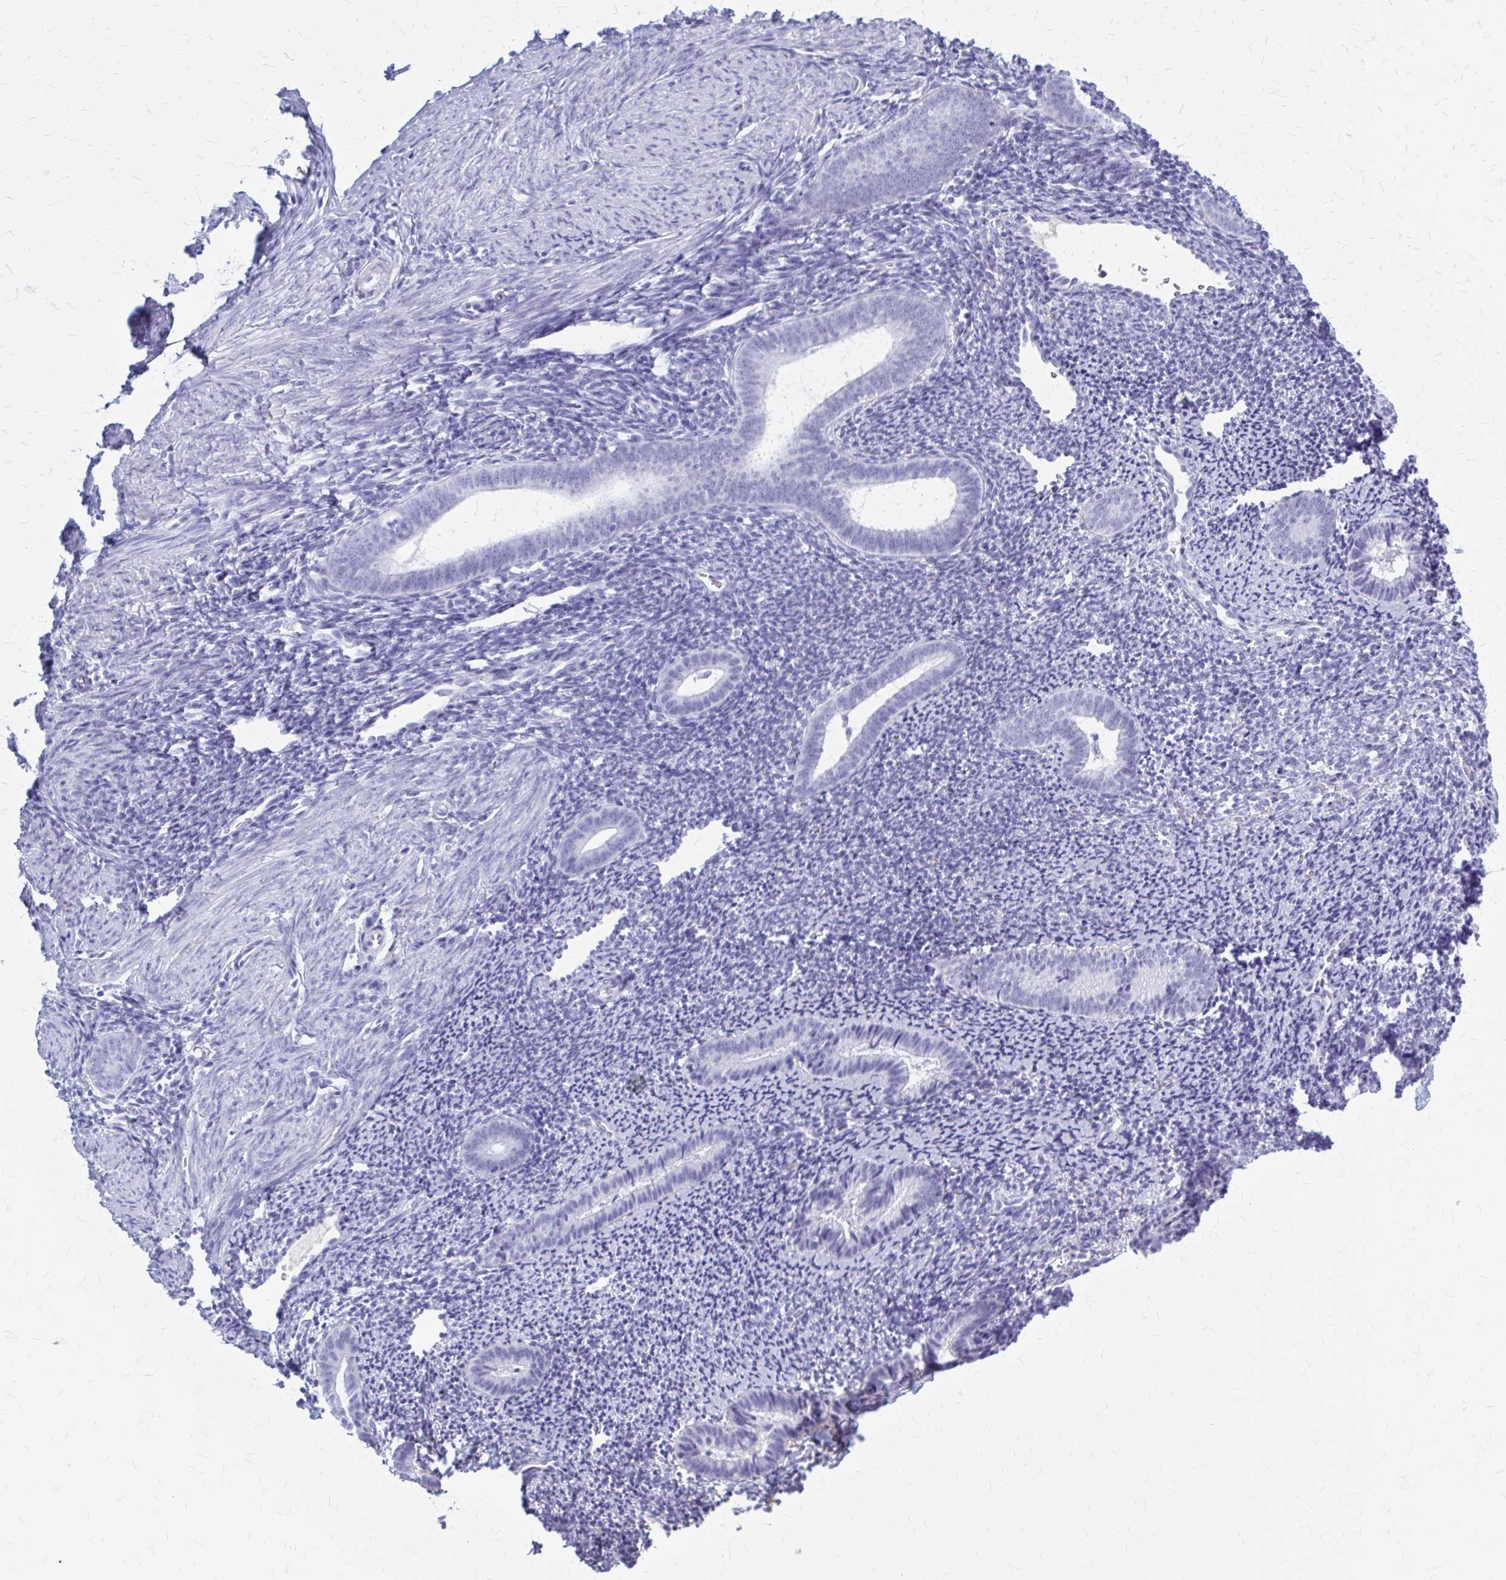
{"staining": {"intensity": "negative", "quantity": "none", "location": "none"}, "tissue": "endometrium", "cell_type": "Cells in endometrial stroma", "image_type": "normal", "snomed": [{"axis": "morphology", "description": "Normal tissue, NOS"}, {"axis": "topography", "description": "Endometrium"}], "caption": "This is an IHC photomicrograph of benign human endometrium. There is no positivity in cells in endometrial stroma.", "gene": "KLHDC7A", "patient": {"sex": "female", "age": 39}}